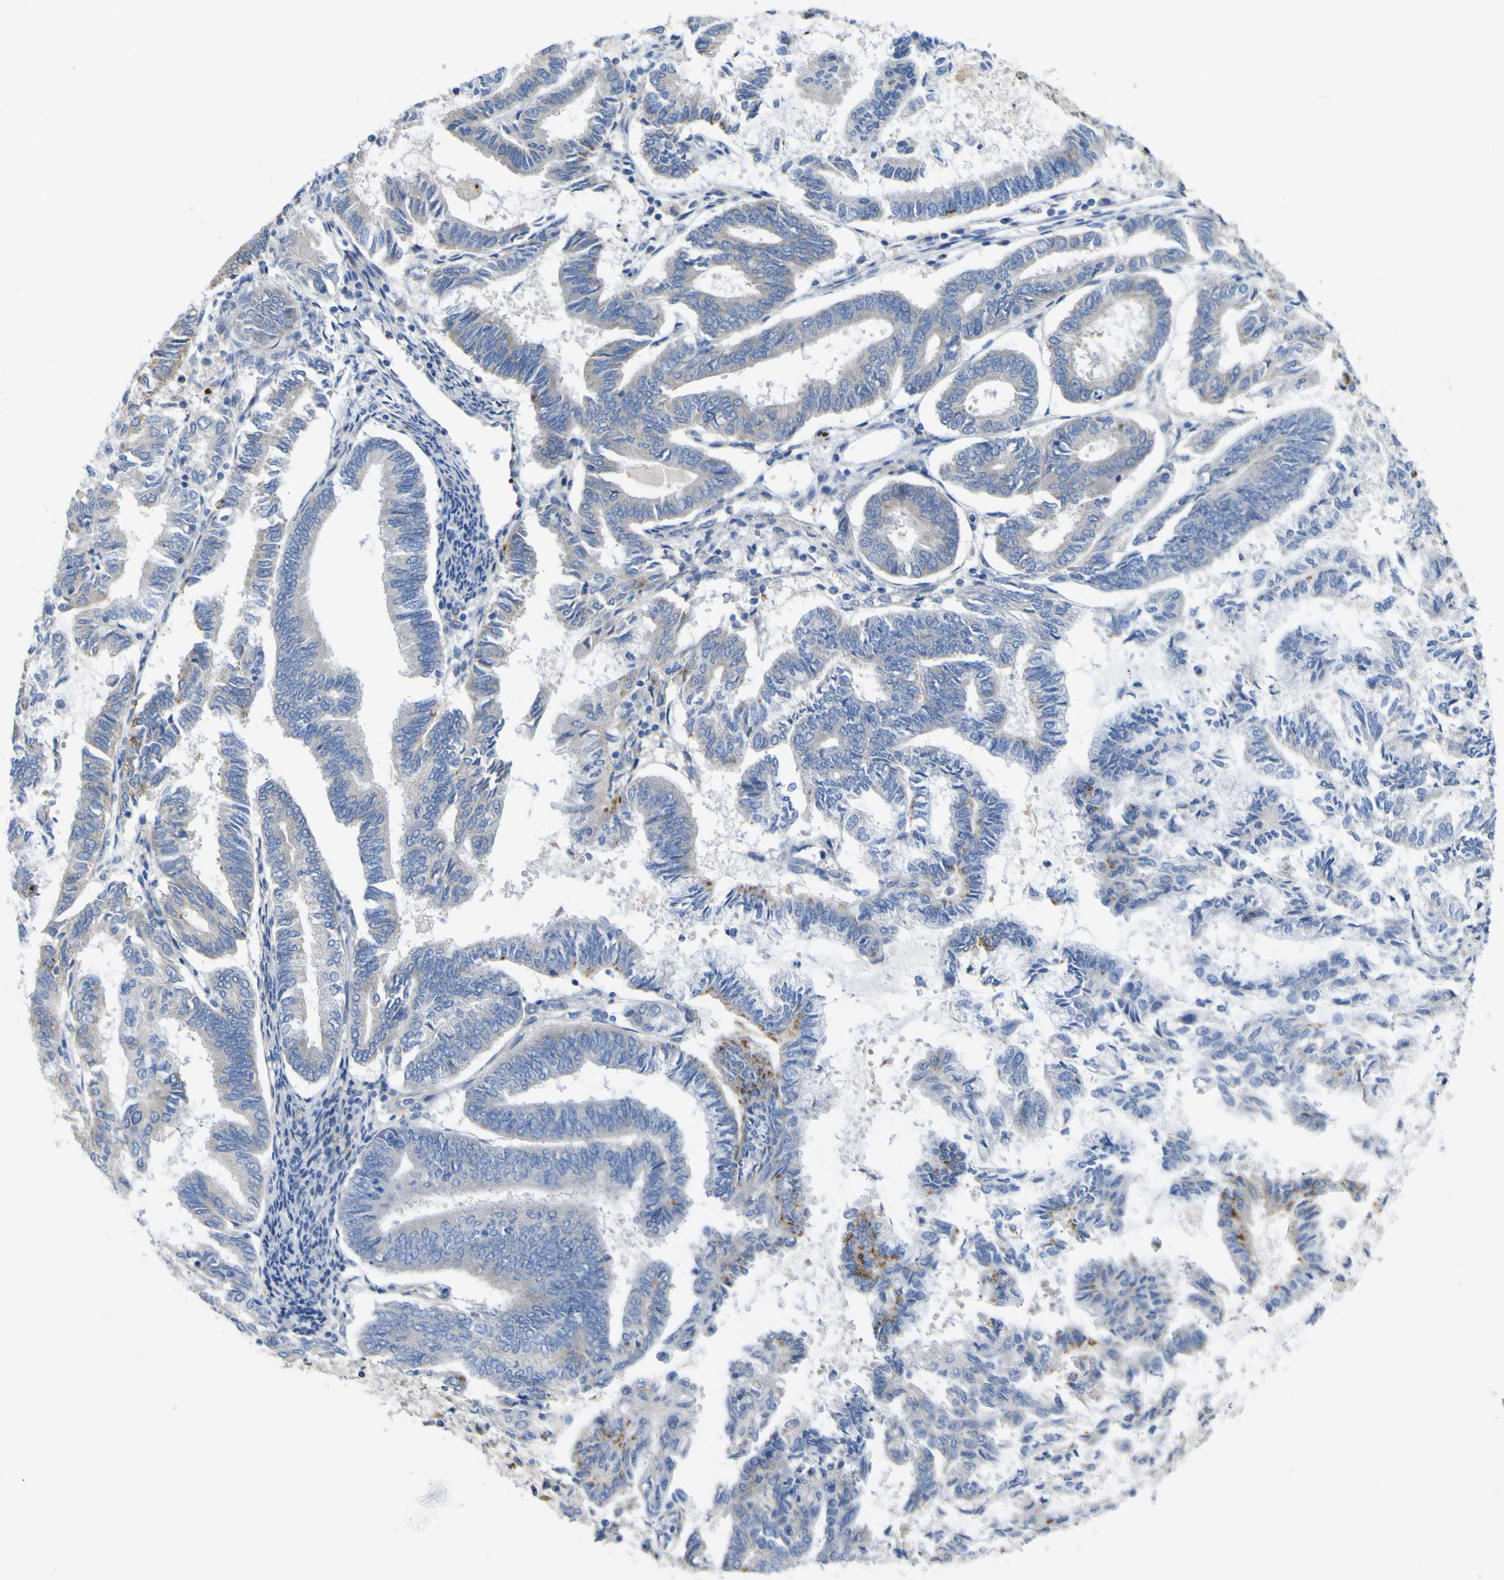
{"staining": {"intensity": "negative", "quantity": "none", "location": "none"}, "tissue": "endometrial cancer", "cell_type": "Tumor cells", "image_type": "cancer", "snomed": [{"axis": "morphology", "description": "Adenocarcinoma, NOS"}, {"axis": "topography", "description": "Endometrium"}], "caption": "The IHC micrograph has no significant staining in tumor cells of endometrial adenocarcinoma tissue.", "gene": "MYEOV", "patient": {"sex": "female", "age": 86}}